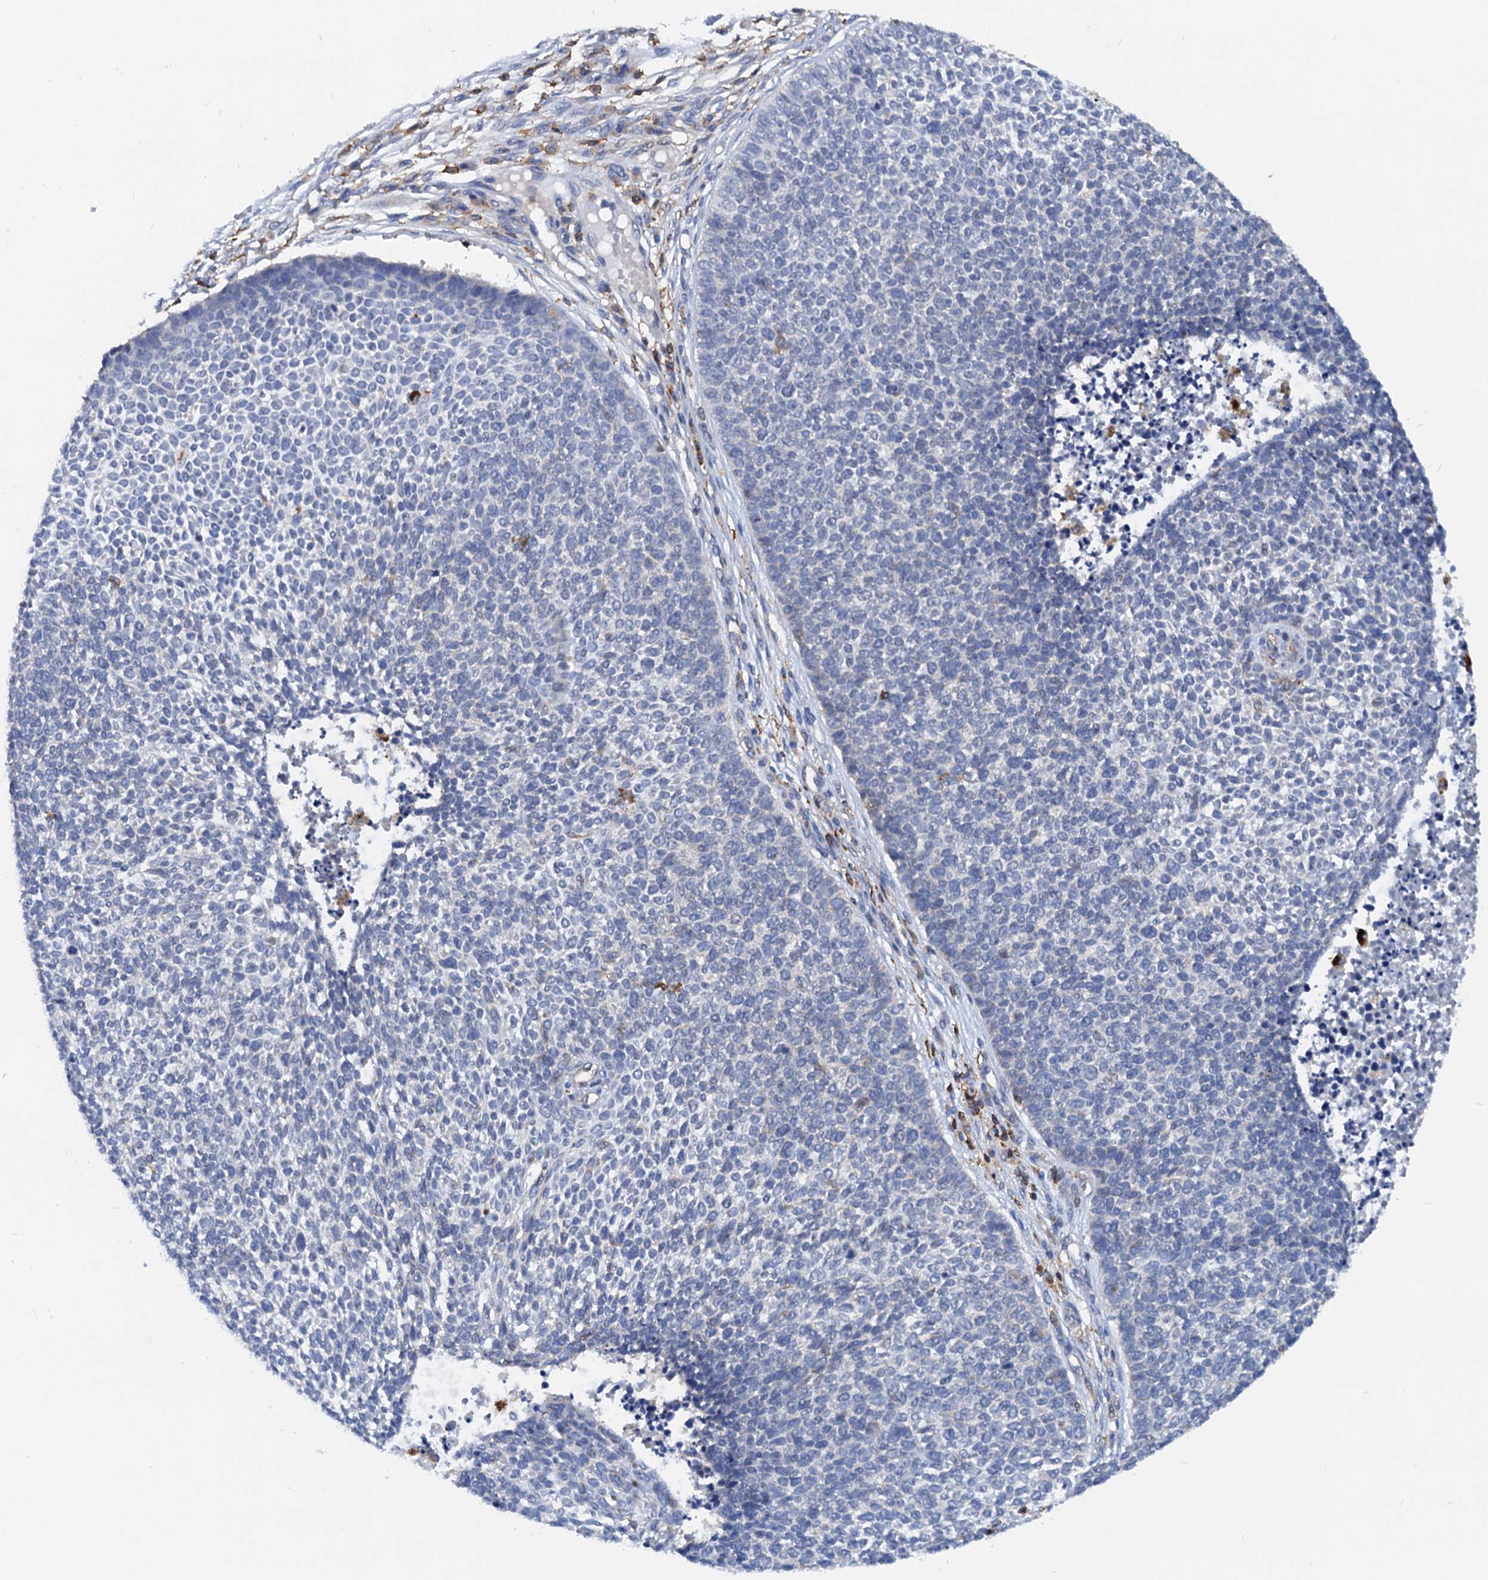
{"staining": {"intensity": "negative", "quantity": "none", "location": "none"}, "tissue": "skin cancer", "cell_type": "Tumor cells", "image_type": "cancer", "snomed": [{"axis": "morphology", "description": "Basal cell carcinoma"}, {"axis": "topography", "description": "Skin"}], "caption": "A high-resolution histopathology image shows IHC staining of skin basal cell carcinoma, which shows no significant positivity in tumor cells.", "gene": "LCP2", "patient": {"sex": "female", "age": 84}}